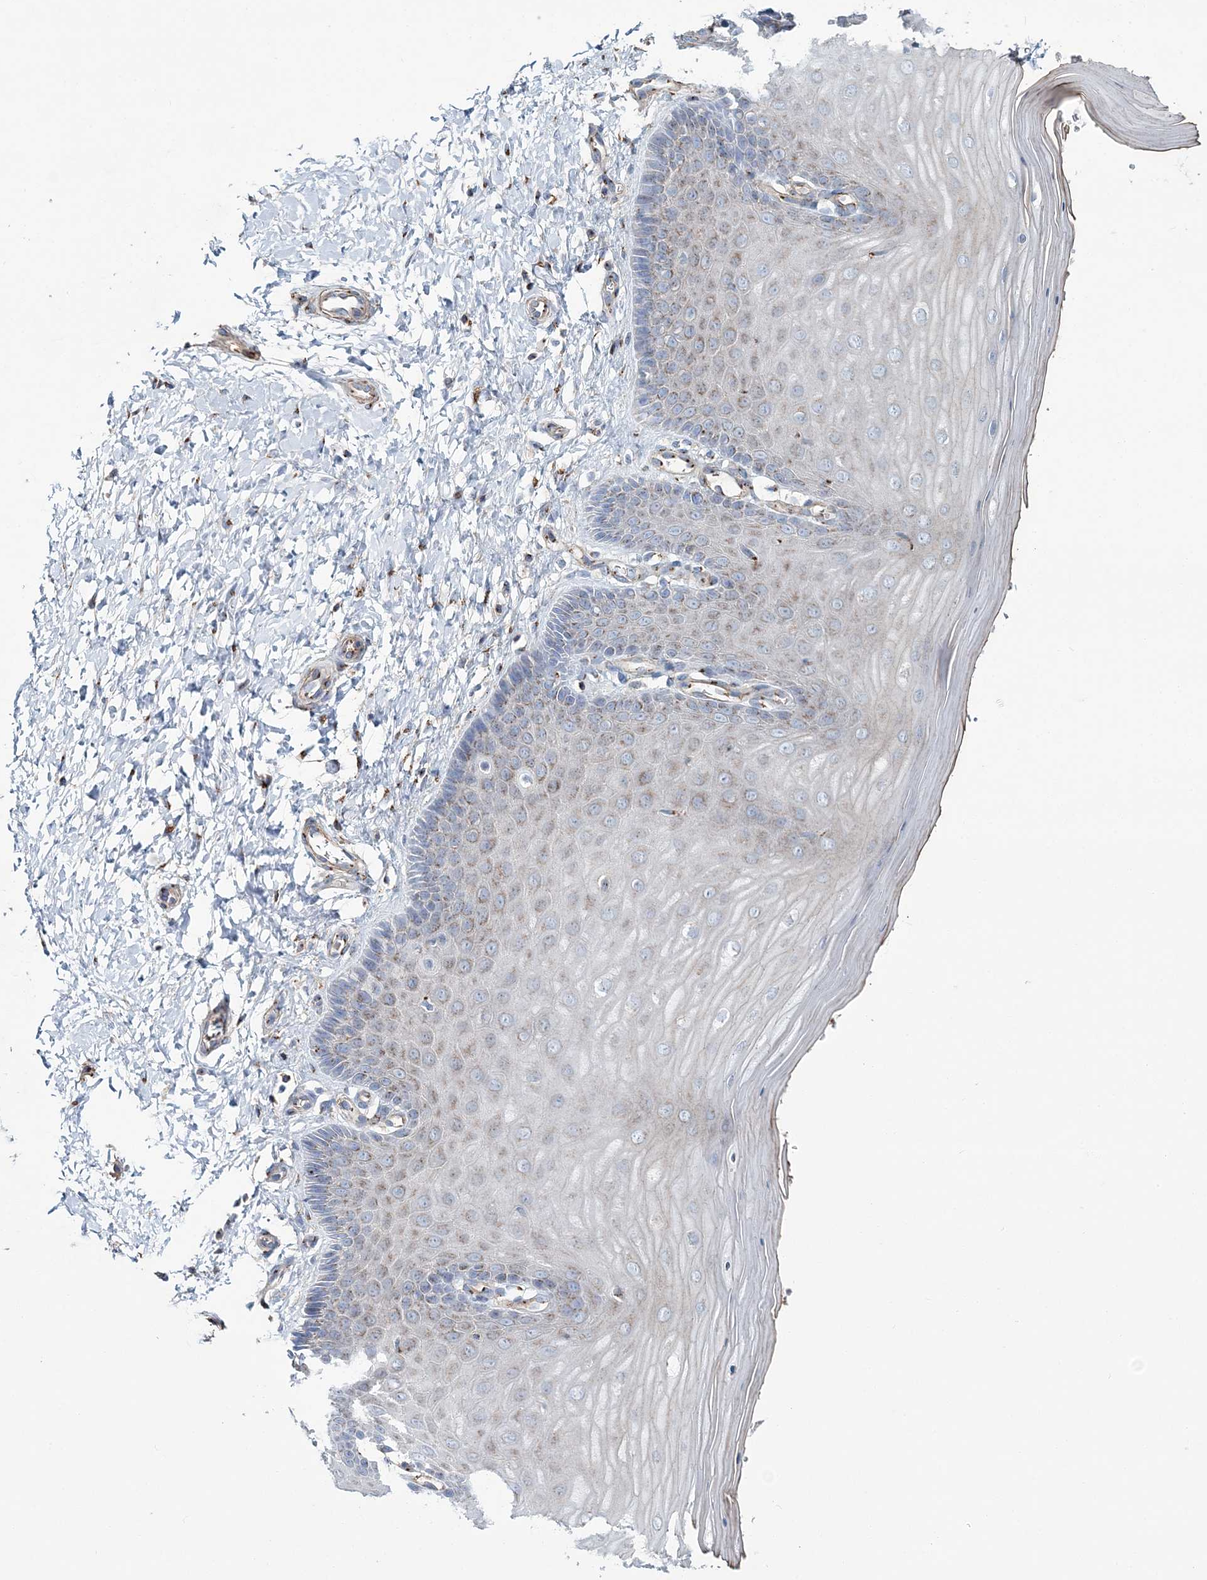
{"staining": {"intensity": "moderate", "quantity": ">75%", "location": "cytoplasmic/membranous"}, "tissue": "cervix", "cell_type": "Glandular cells", "image_type": "normal", "snomed": [{"axis": "morphology", "description": "Normal tissue, NOS"}, {"axis": "topography", "description": "Cervix"}], "caption": "Protein analysis of unremarkable cervix shows moderate cytoplasmic/membranous positivity in about >75% of glandular cells.", "gene": "MAN1A2", "patient": {"sex": "female", "age": 55}}